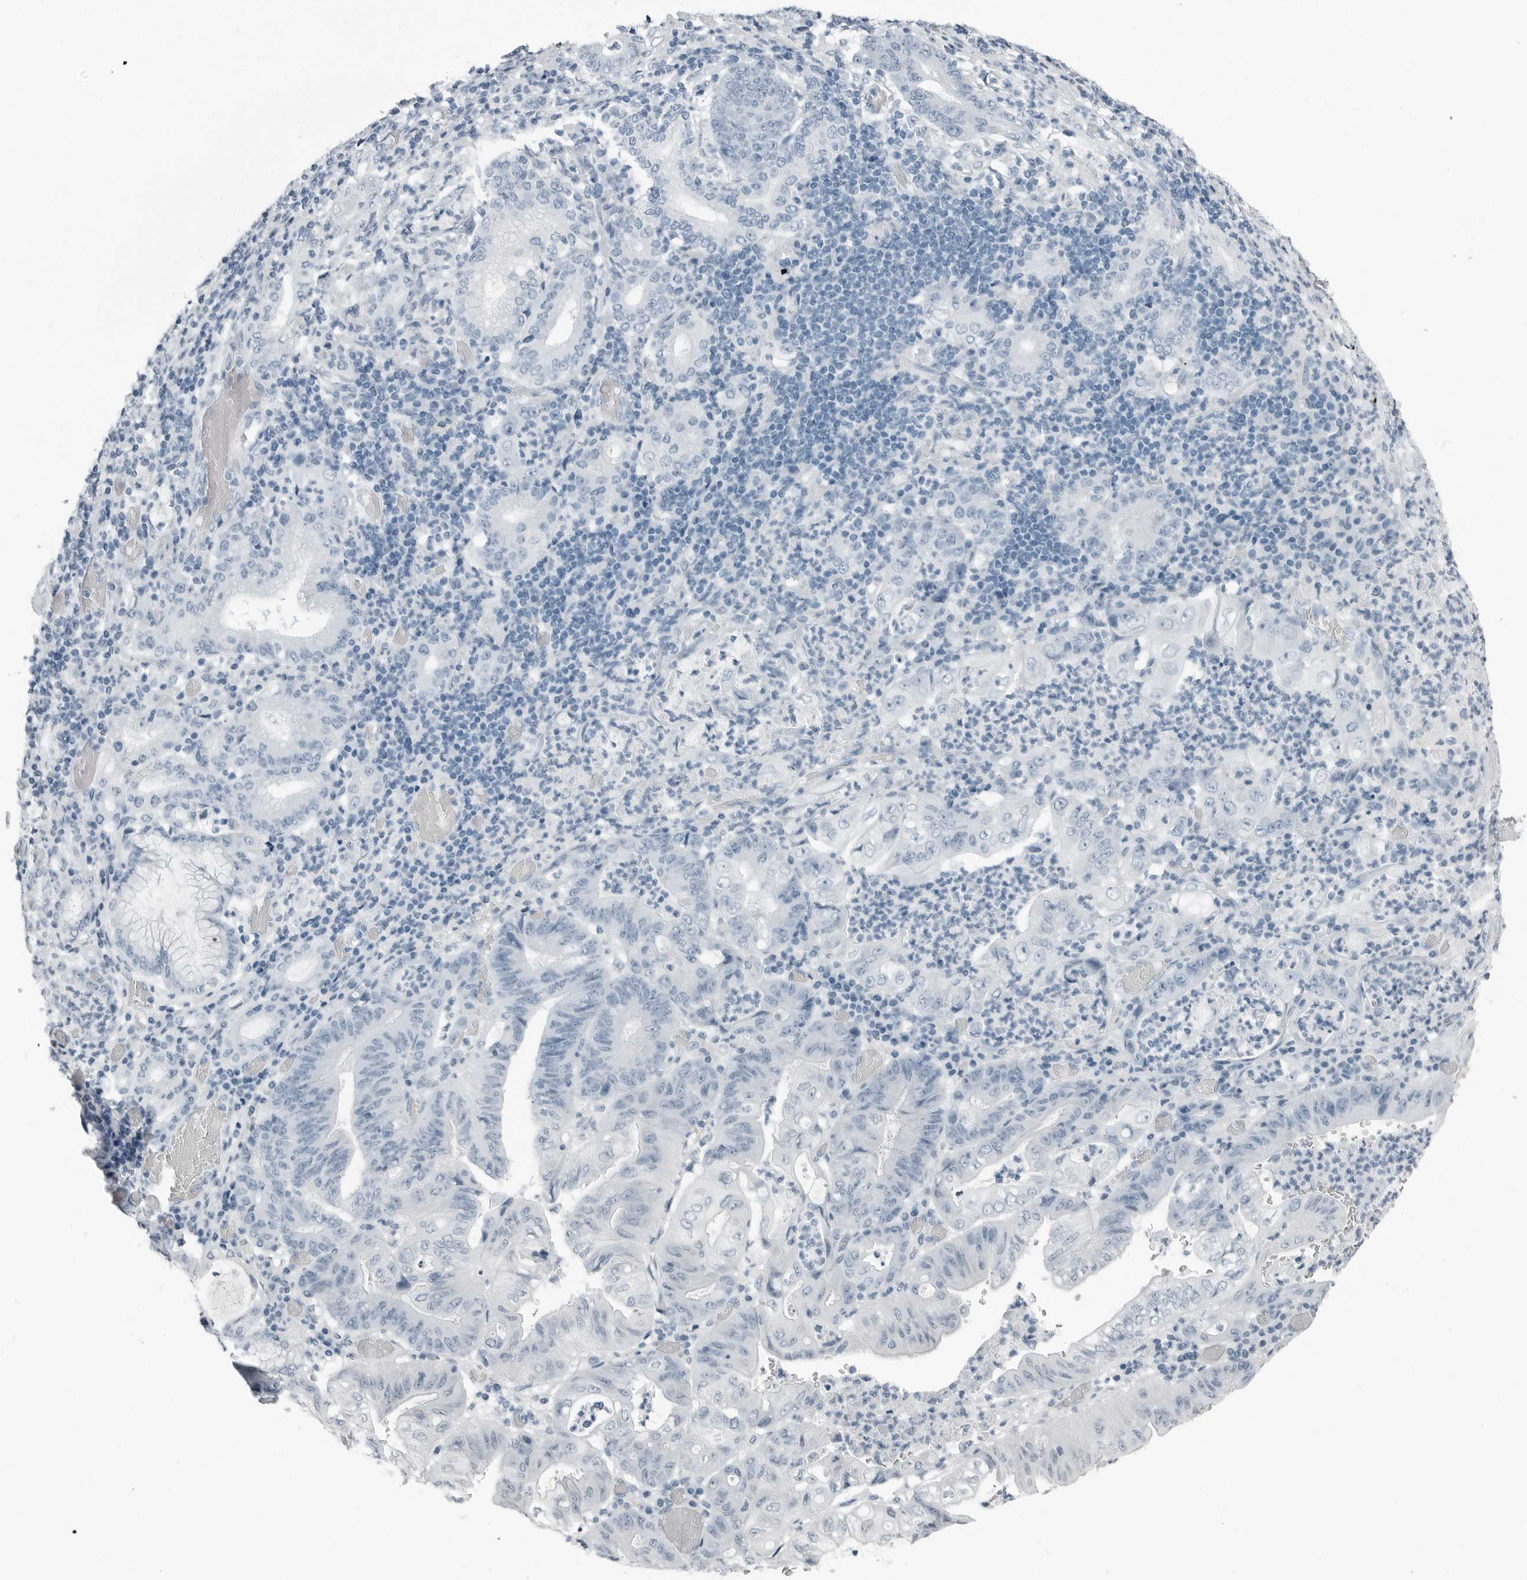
{"staining": {"intensity": "negative", "quantity": "none", "location": "none"}, "tissue": "stomach cancer", "cell_type": "Tumor cells", "image_type": "cancer", "snomed": [{"axis": "morphology", "description": "Adenocarcinoma, NOS"}, {"axis": "topography", "description": "Stomach"}], "caption": "Tumor cells show no significant protein positivity in stomach cancer. The staining was performed using DAB (3,3'-diaminobenzidine) to visualize the protein expression in brown, while the nuclei were stained in blue with hematoxylin (Magnification: 20x).", "gene": "FABP6", "patient": {"sex": "female", "age": 73}}